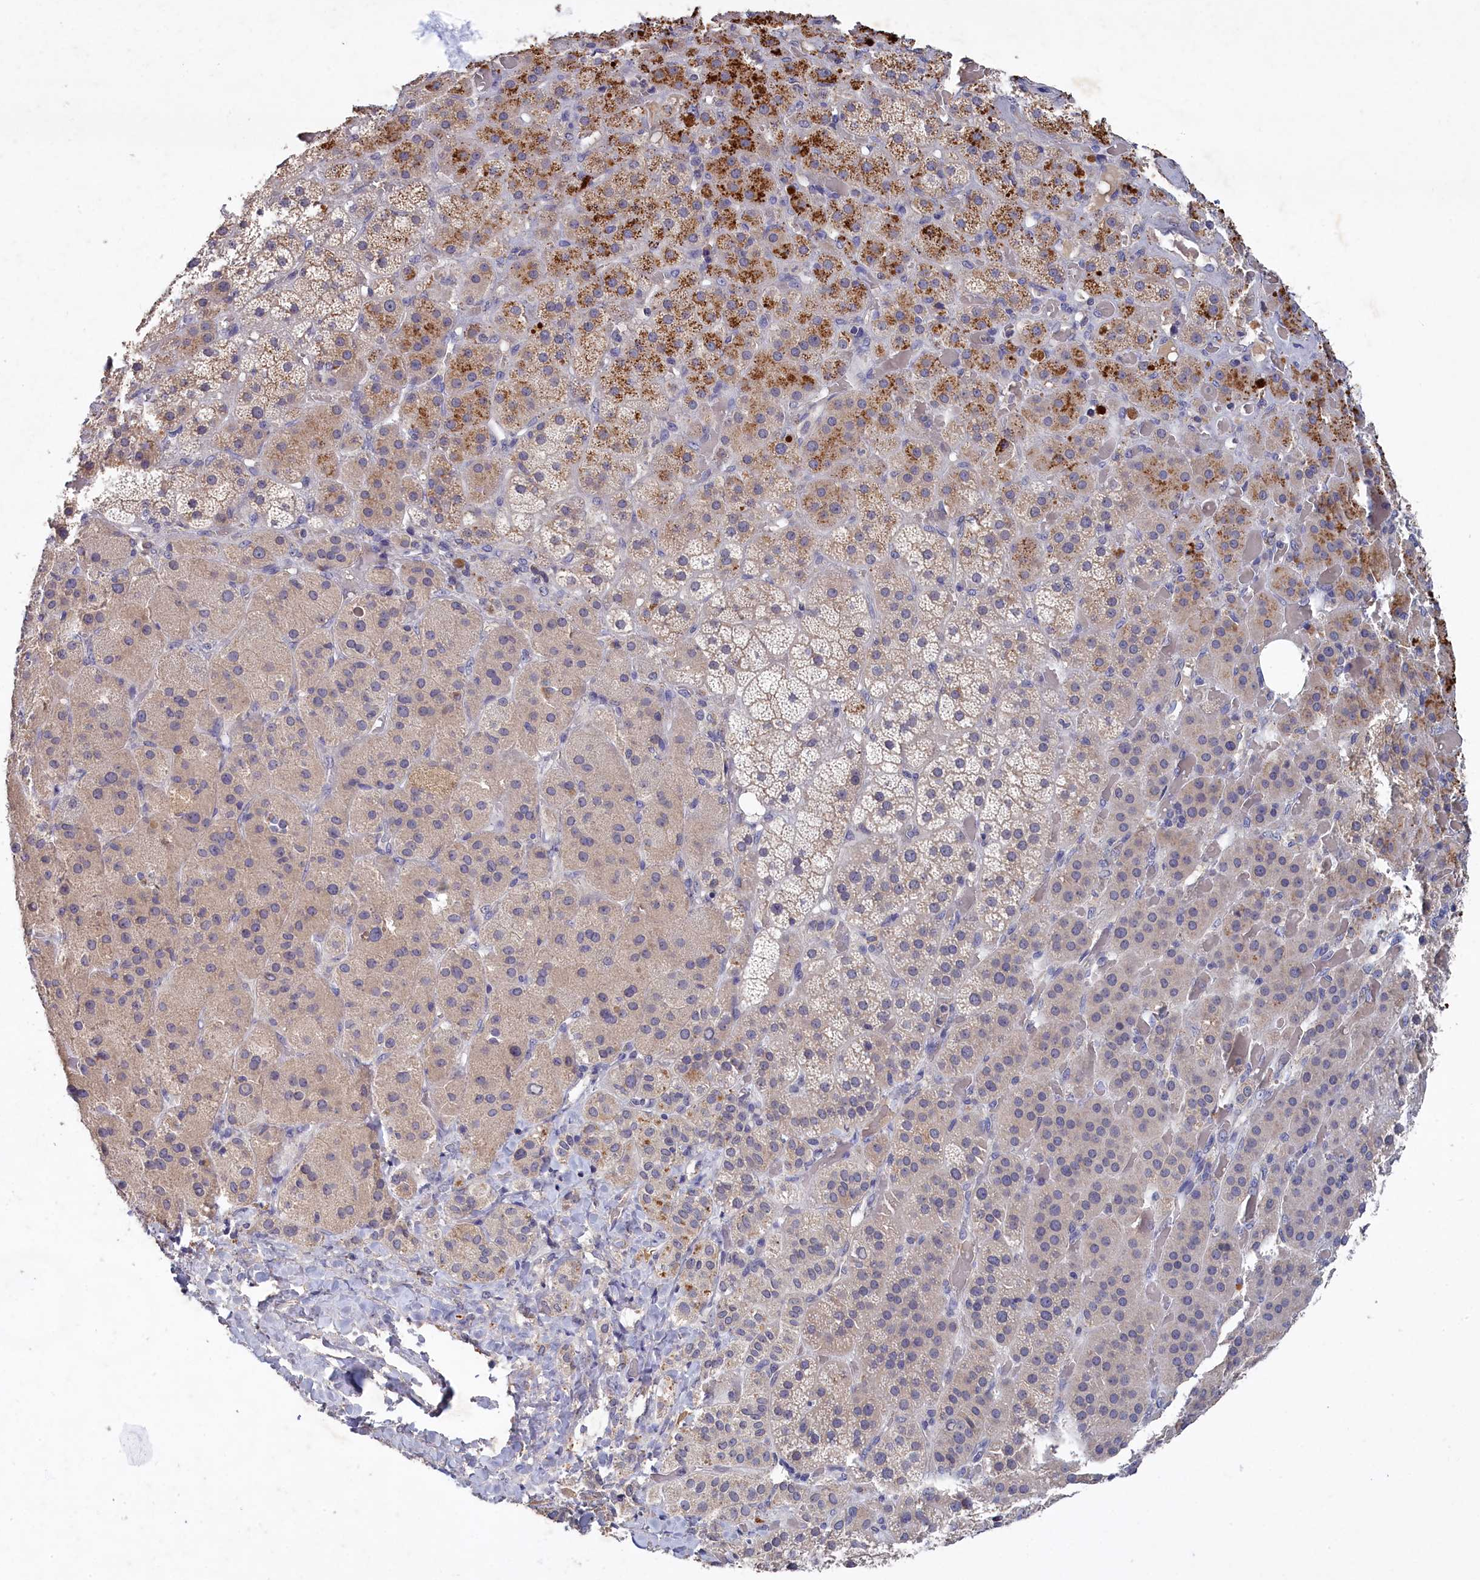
{"staining": {"intensity": "strong", "quantity": "<25%", "location": "cytoplasmic/membranous"}, "tissue": "adrenal gland", "cell_type": "Glandular cells", "image_type": "normal", "snomed": [{"axis": "morphology", "description": "Normal tissue, NOS"}, {"axis": "topography", "description": "Adrenal gland"}], "caption": "Protein staining of benign adrenal gland shows strong cytoplasmic/membranous expression in about <25% of glandular cells.", "gene": "CELF5", "patient": {"sex": "male", "age": 57}}